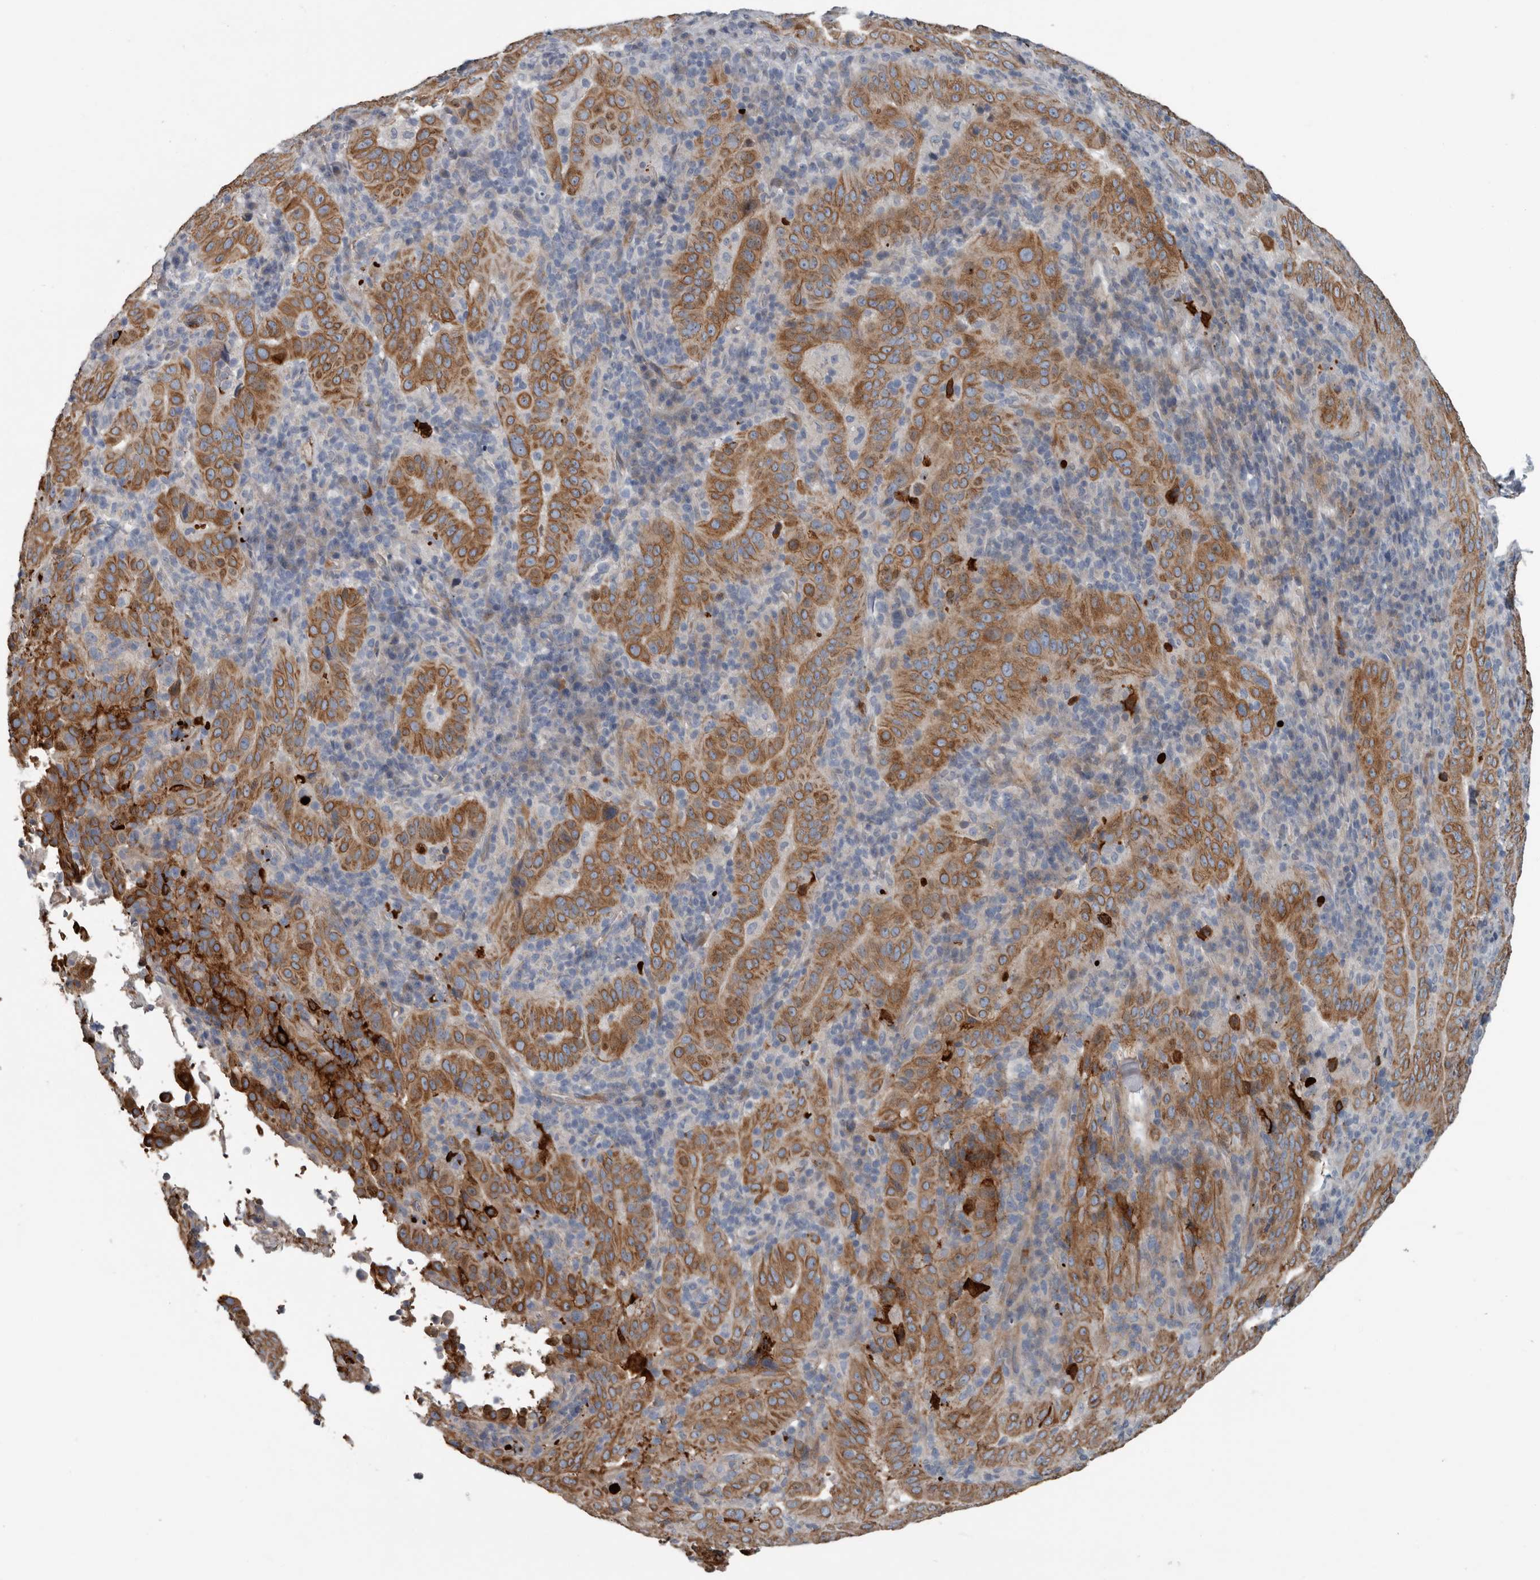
{"staining": {"intensity": "moderate", "quantity": ">75%", "location": "cytoplasmic/membranous"}, "tissue": "pancreatic cancer", "cell_type": "Tumor cells", "image_type": "cancer", "snomed": [{"axis": "morphology", "description": "Adenocarcinoma, NOS"}, {"axis": "topography", "description": "Pancreas"}], "caption": "Protein expression by immunohistochemistry shows moderate cytoplasmic/membranous staining in about >75% of tumor cells in pancreatic cancer (adenocarcinoma).", "gene": "DPY19L4", "patient": {"sex": "male", "age": 63}}